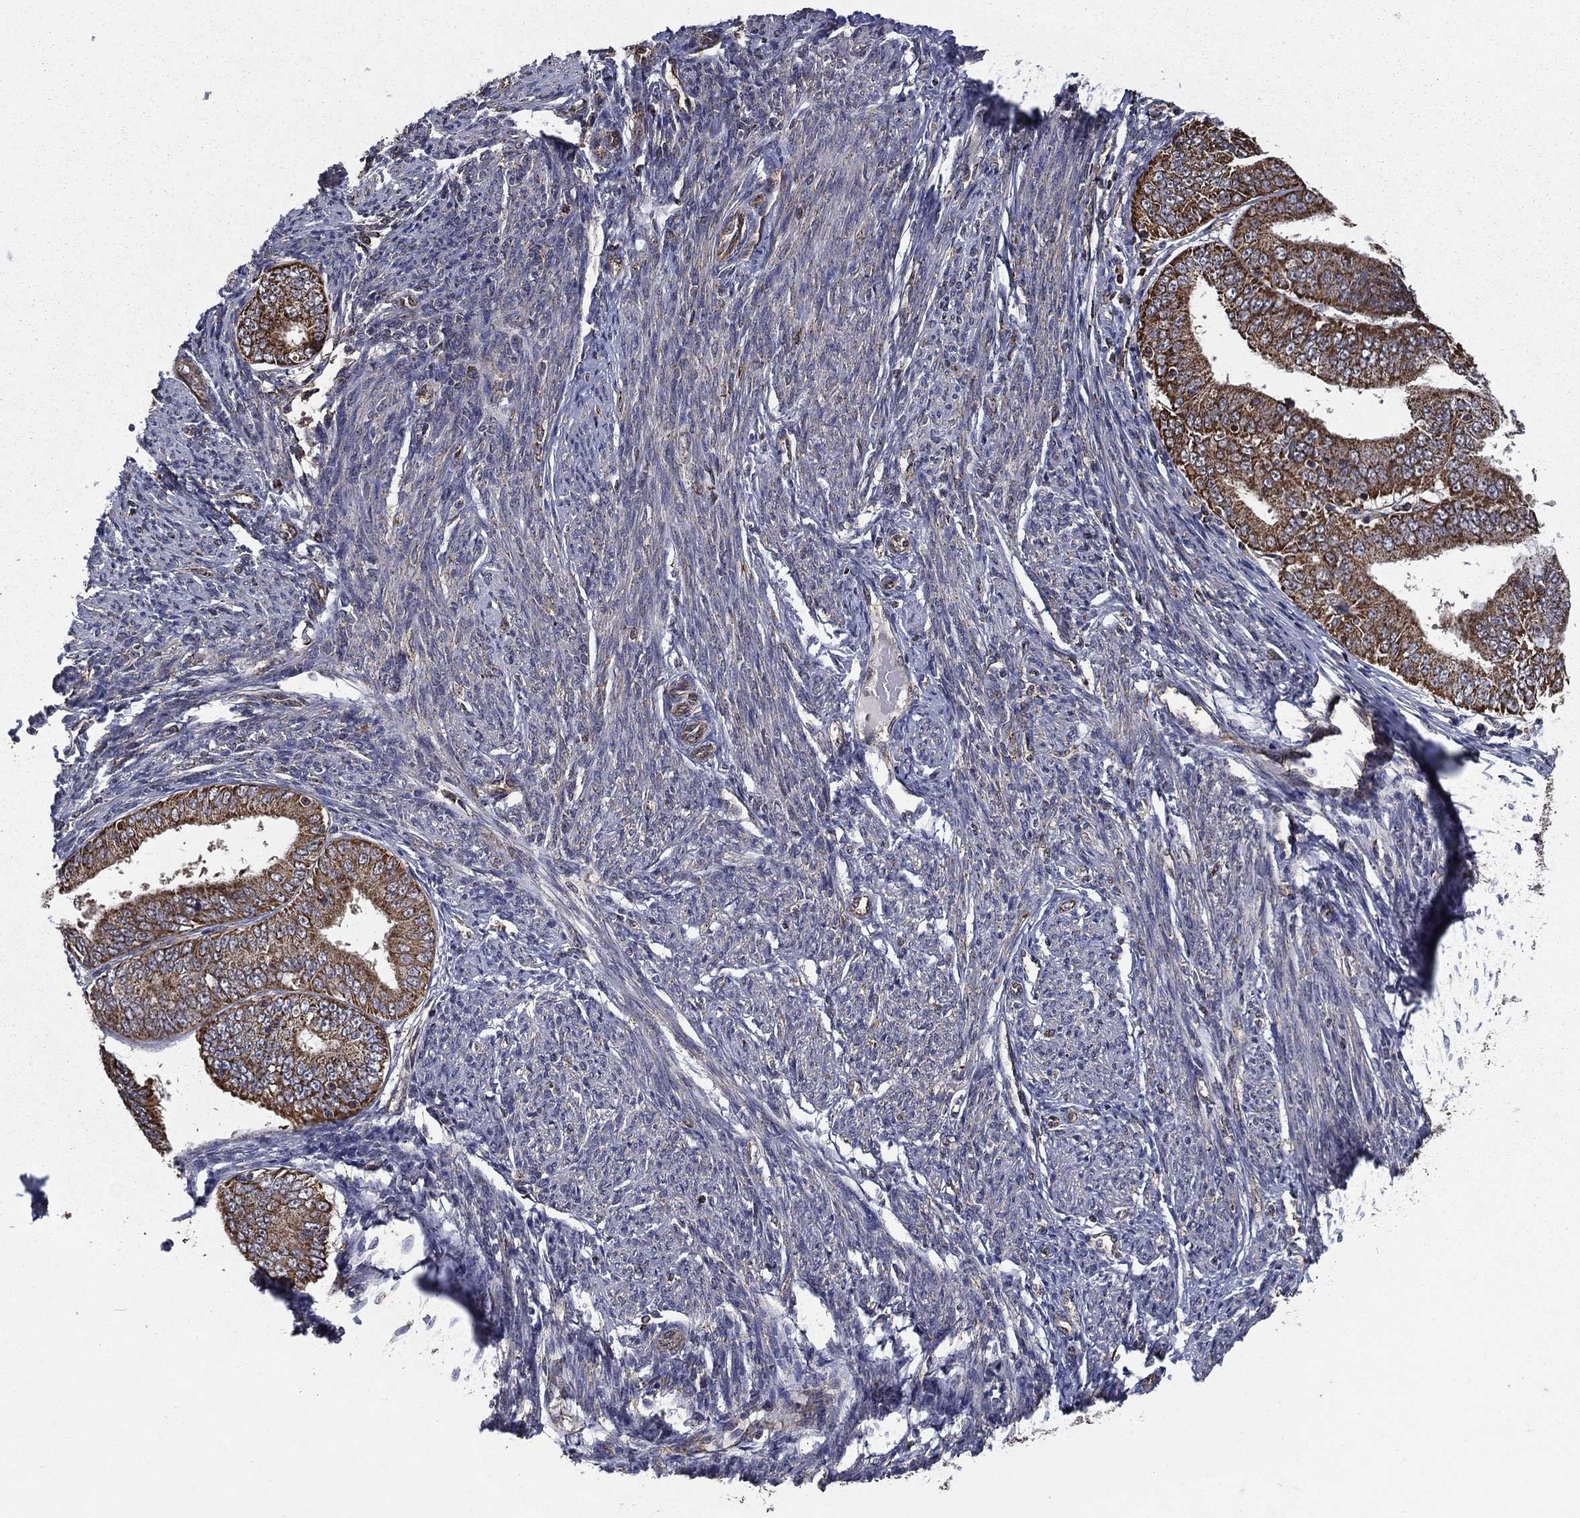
{"staining": {"intensity": "moderate", "quantity": ">75%", "location": "cytoplasmic/membranous"}, "tissue": "endometrial cancer", "cell_type": "Tumor cells", "image_type": "cancer", "snomed": [{"axis": "morphology", "description": "Adenocarcinoma, NOS"}, {"axis": "topography", "description": "Endometrium"}], "caption": "Immunohistochemistry (IHC) (DAB (3,3'-diaminobenzidine)) staining of human endometrial cancer exhibits moderate cytoplasmic/membranous protein positivity in about >75% of tumor cells.", "gene": "RIGI", "patient": {"sex": "female", "age": 63}}